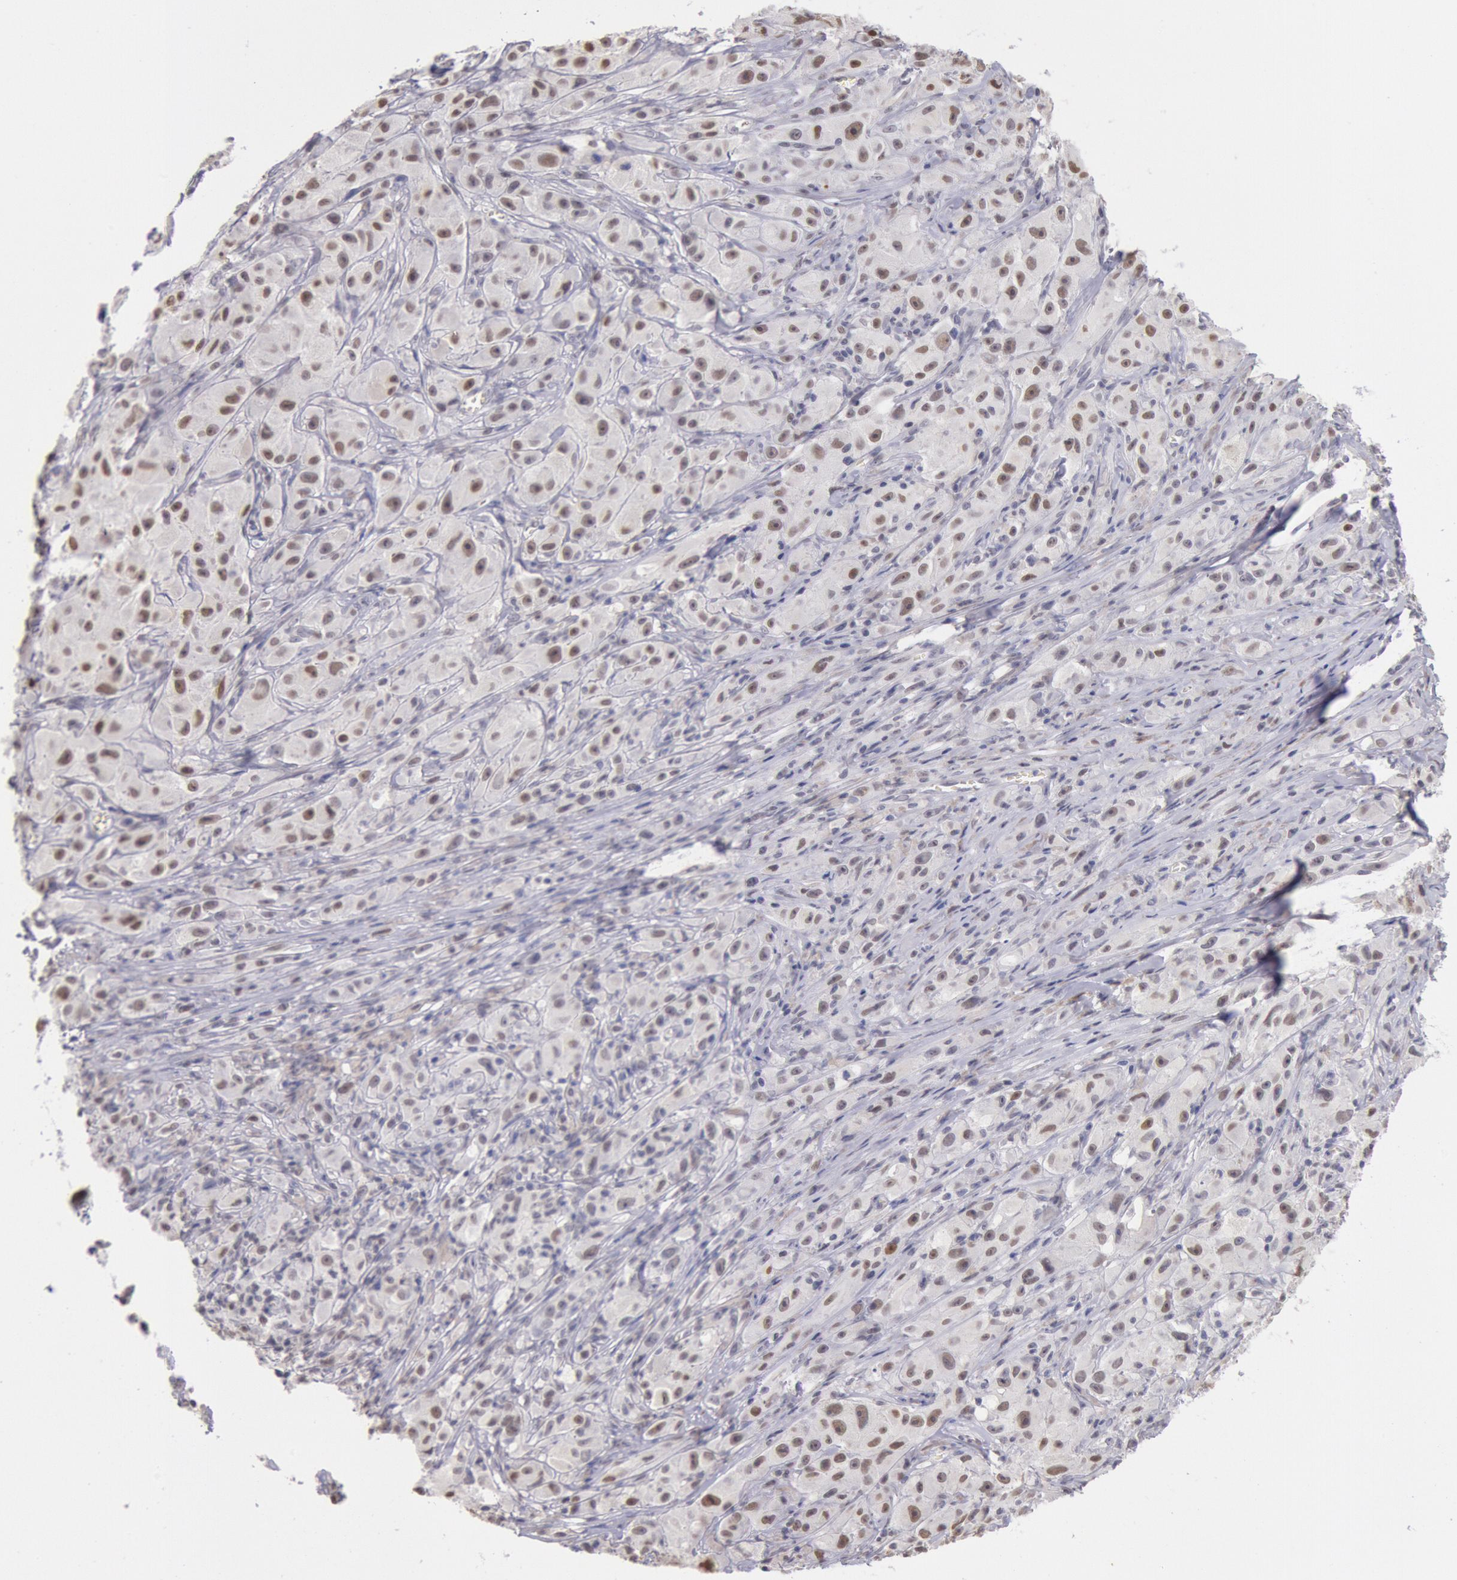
{"staining": {"intensity": "weak", "quantity": ">75%", "location": "nuclear"}, "tissue": "melanoma", "cell_type": "Tumor cells", "image_type": "cancer", "snomed": [{"axis": "morphology", "description": "Malignant melanoma, NOS"}, {"axis": "topography", "description": "Skin"}], "caption": "Human malignant melanoma stained with a protein marker shows weak staining in tumor cells.", "gene": "MYH7", "patient": {"sex": "male", "age": 56}}